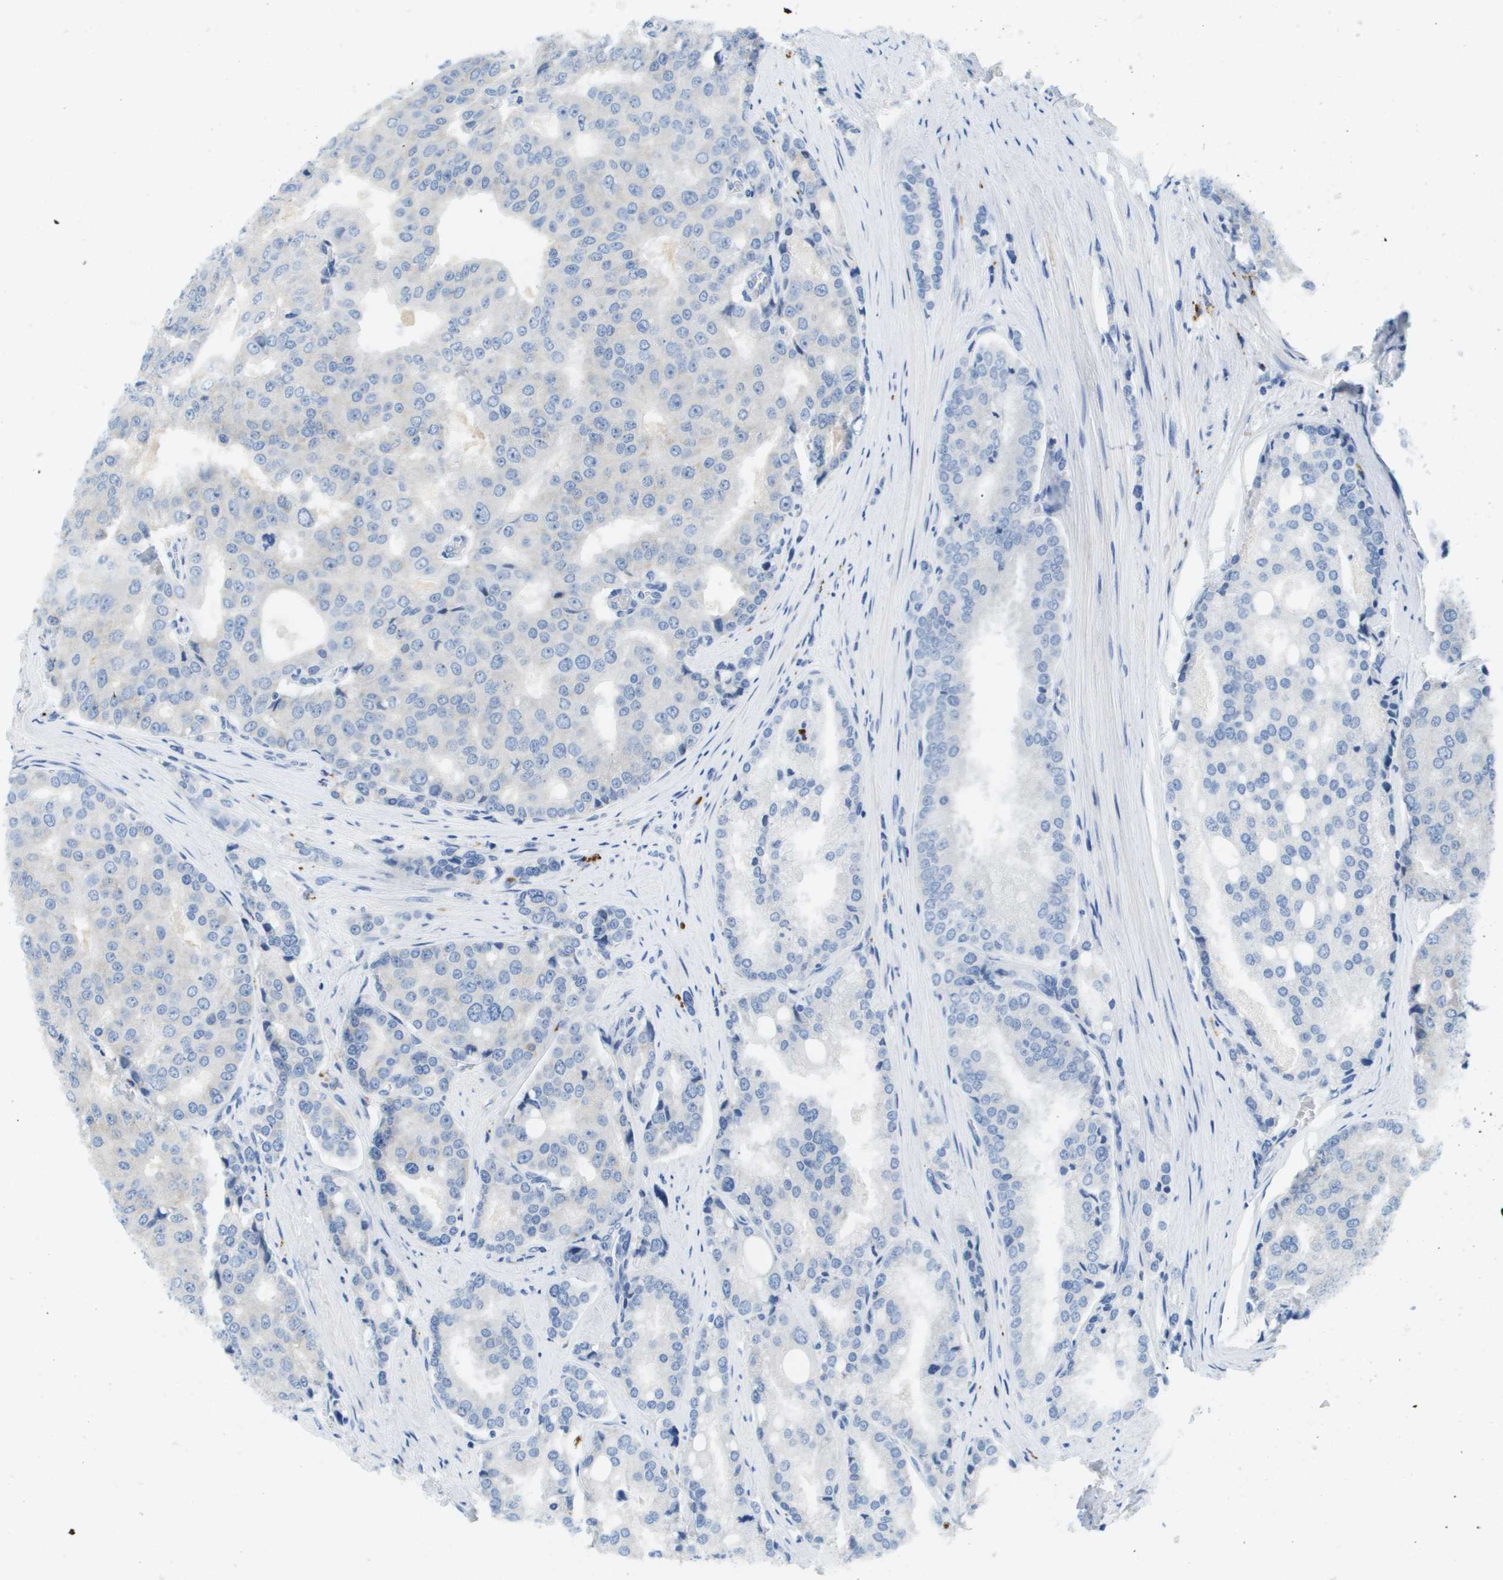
{"staining": {"intensity": "negative", "quantity": "none", "location": "none"}, "tissue": "prostate cancer", "cell_type": "Tumor cells", "image_type": "cancer", "snomed": [{"axis": "morphology", "description": "Adenocarcinoma, High grade"}, {"axis": "topography", "description": "Prostate"}], "caption": "This is a histopathology image of immunohistochemistry staining of high-grade adenocarcinoma (prostate), which shows no expression in tumor cells.", "gene": "MS4A1", "patient": {"sex": "male", "age": 50}}